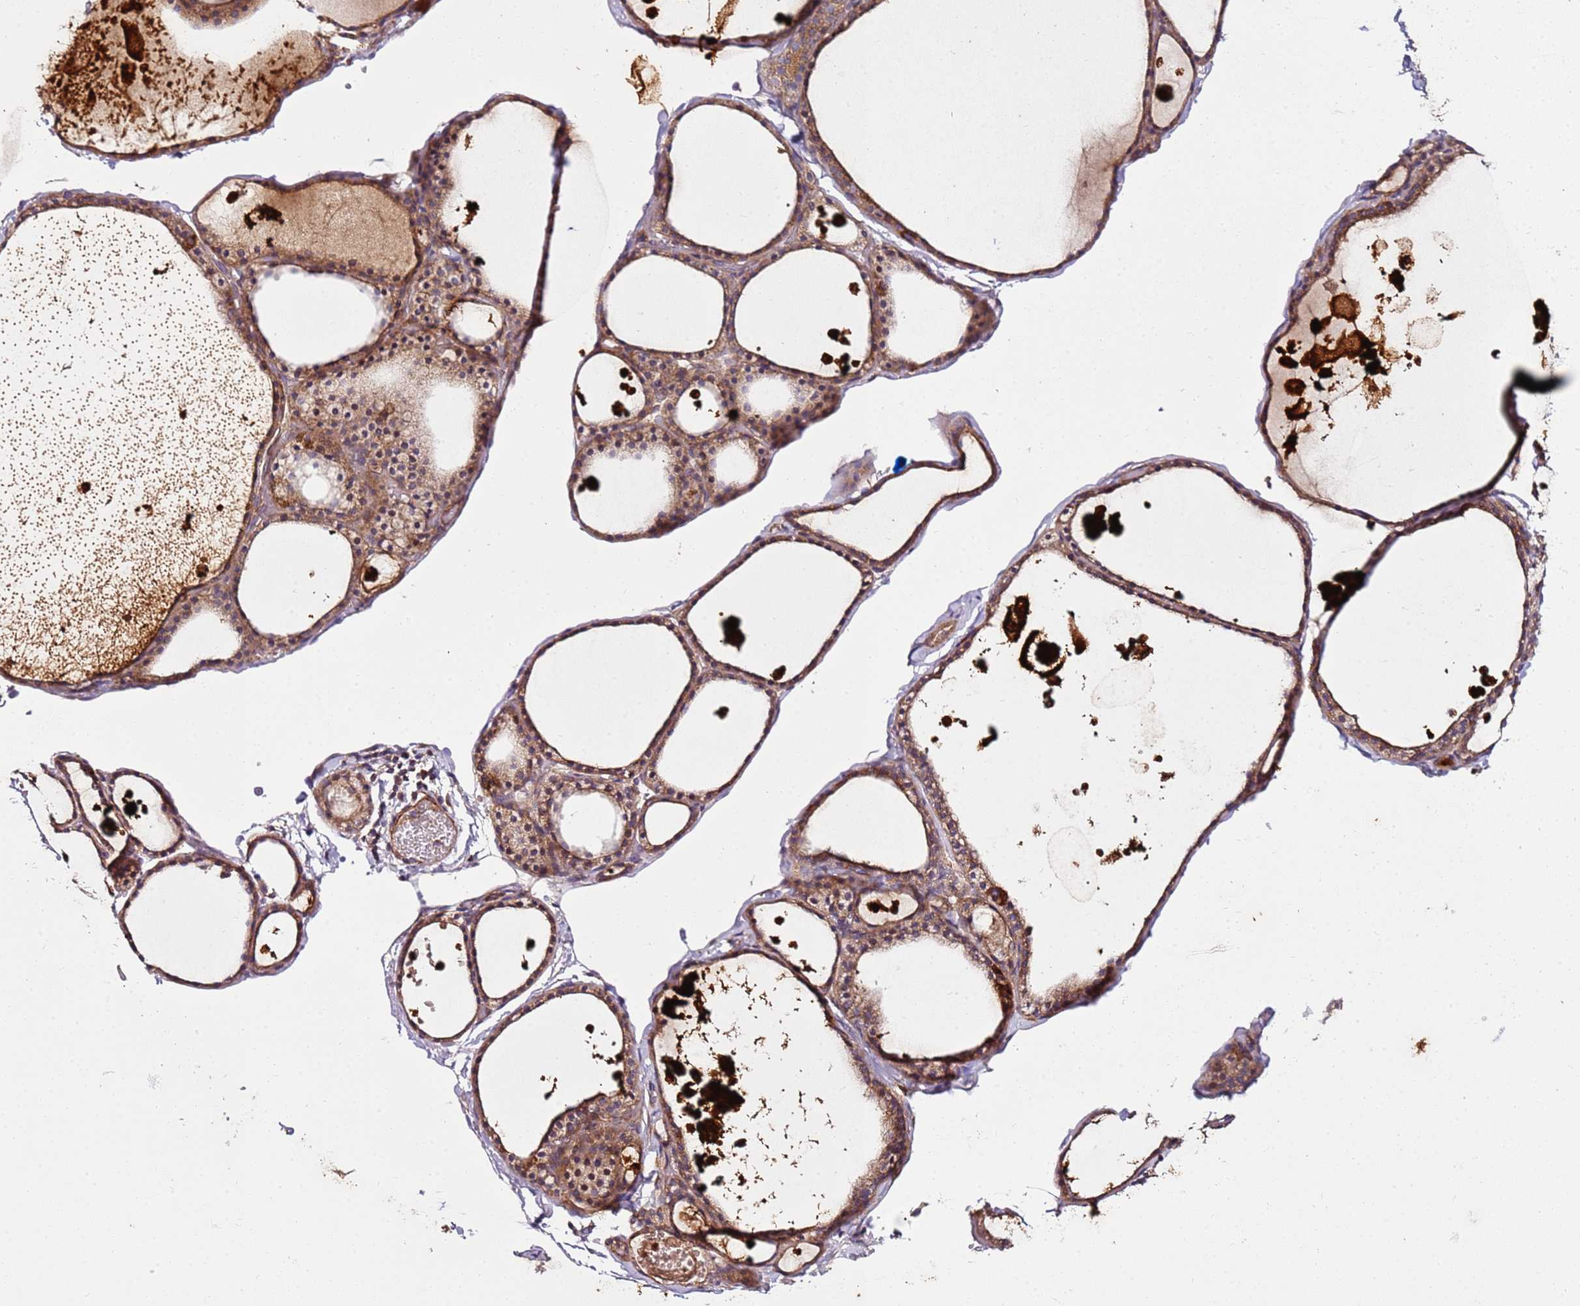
{"staining": {"intensity": "moderate", "quantity": ">75%", "location": "cytoplasmic/membranous"}, "tissue": "thyroid gland", "cell_type": "Glandular cells", "image_type": "normal", "snomed": [{"axis": "morphology", "description": "Normal tissue, NOS"}, {"axis": "topography", "description": "Thyroid gland"}], "caption": "About >75% of glandular cells in unremarkable thyroid gland reveal moderate cytoplasmic/membranous protein expression as visualized by brown immunohistochemical staining.", "gene": "KRTAP21", "patient": {"sex": "male", "age": 56}}